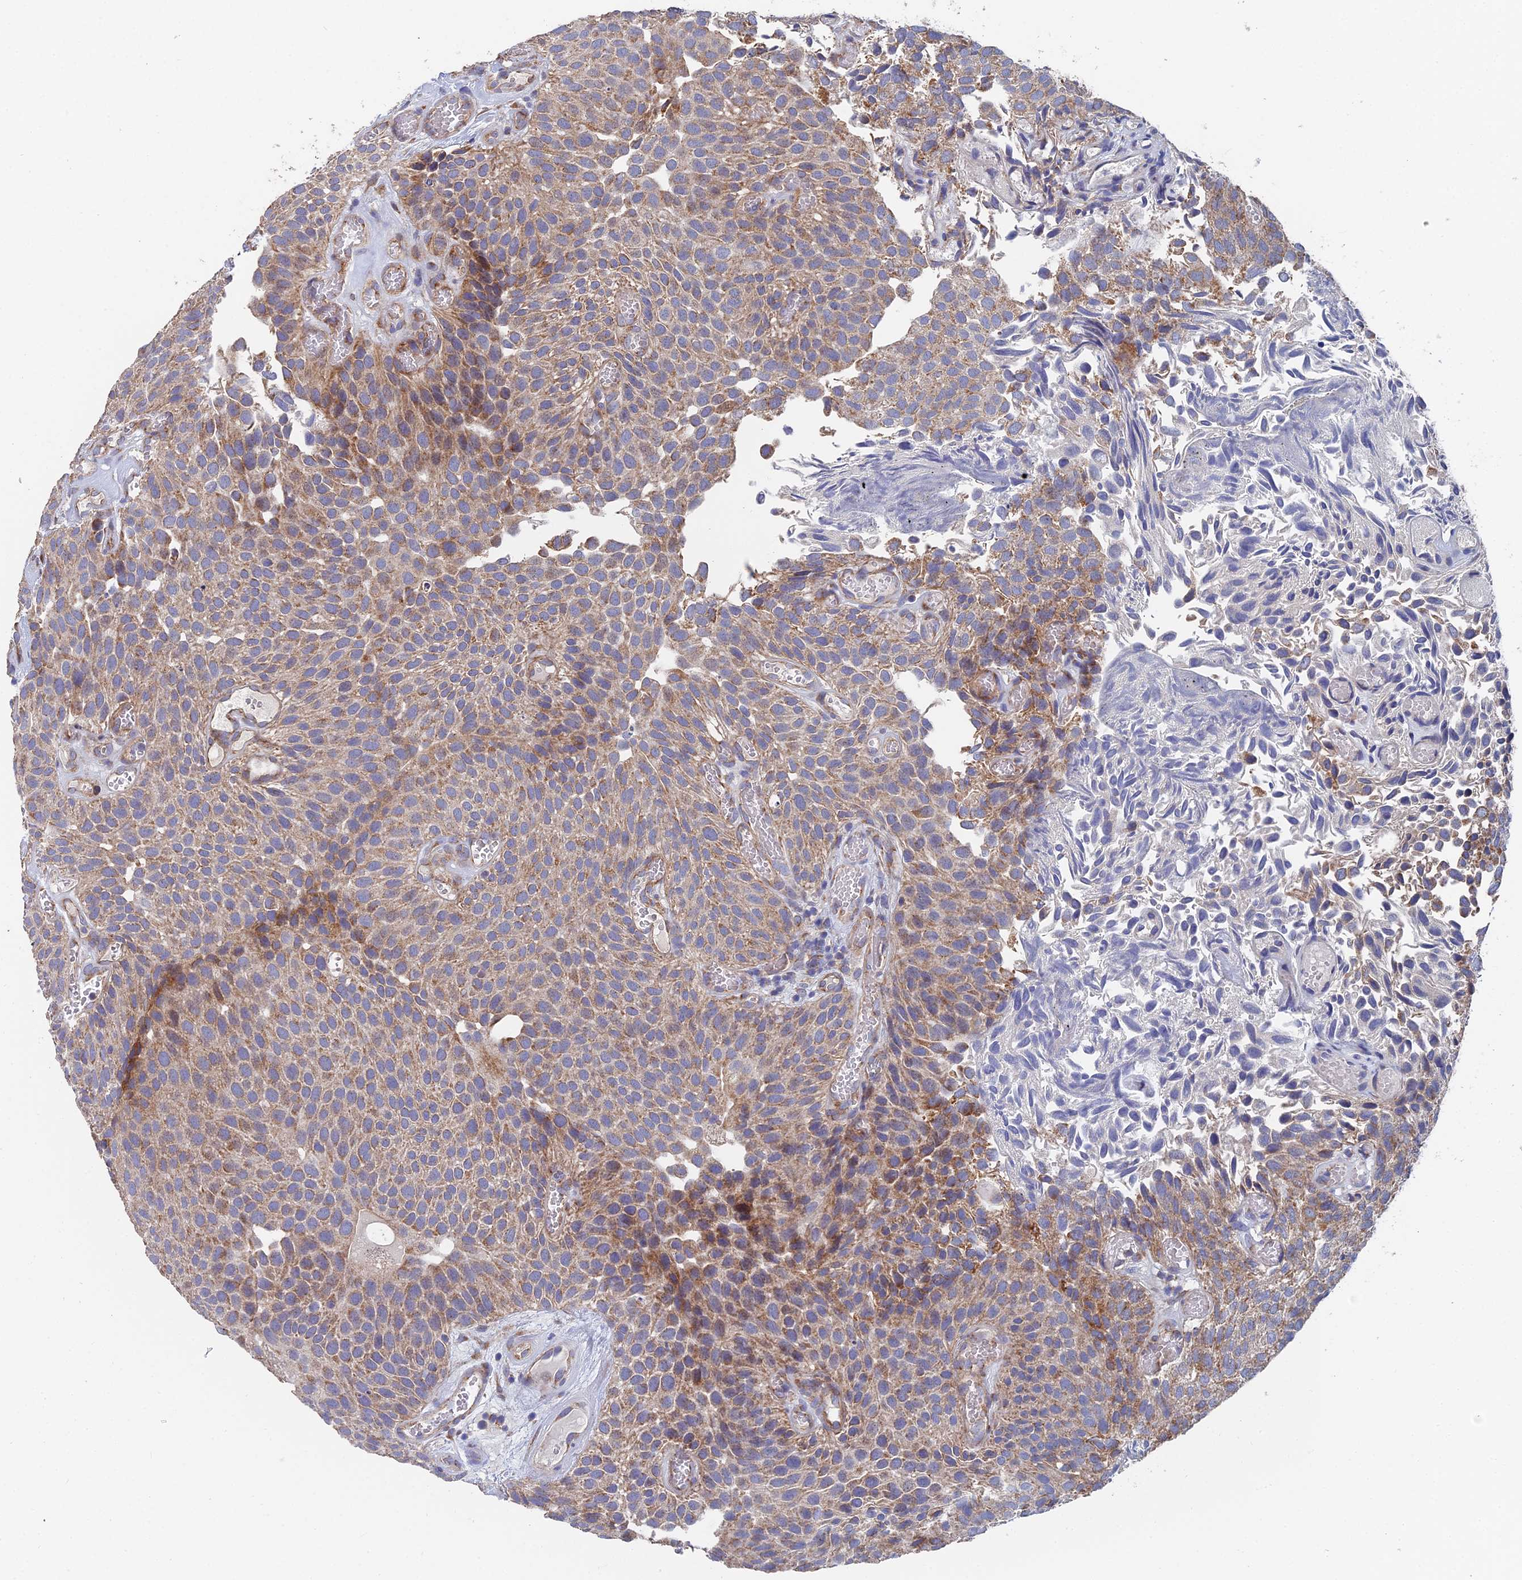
{"staining": {"intensity": "moderate", "quantity": "25%-75%", "location": "cytoplasmic/membranous"}, "tissue": "urothelial cancer", "cell_type": "Tumor cells", "image_type": "cancer", "snomed": [{"axis": "morphology", "description": "Urothelial carcinoma, Low grade"}, {"axis": "topography", "description": "Urinary bladder"}], "caption": "Immunohistochemical staining of urothelial cancer exhibits medium levels of moderate cytoplasmic/membranous staining in approximately 25%-75% of tumor cells. The protein is stained brown, and the nuclei are stained in blue (DAB IHC with brightfield microscopy, high magnification).", "gene": "ECSIT", "patient": {"sex": "male", "age": 89}}